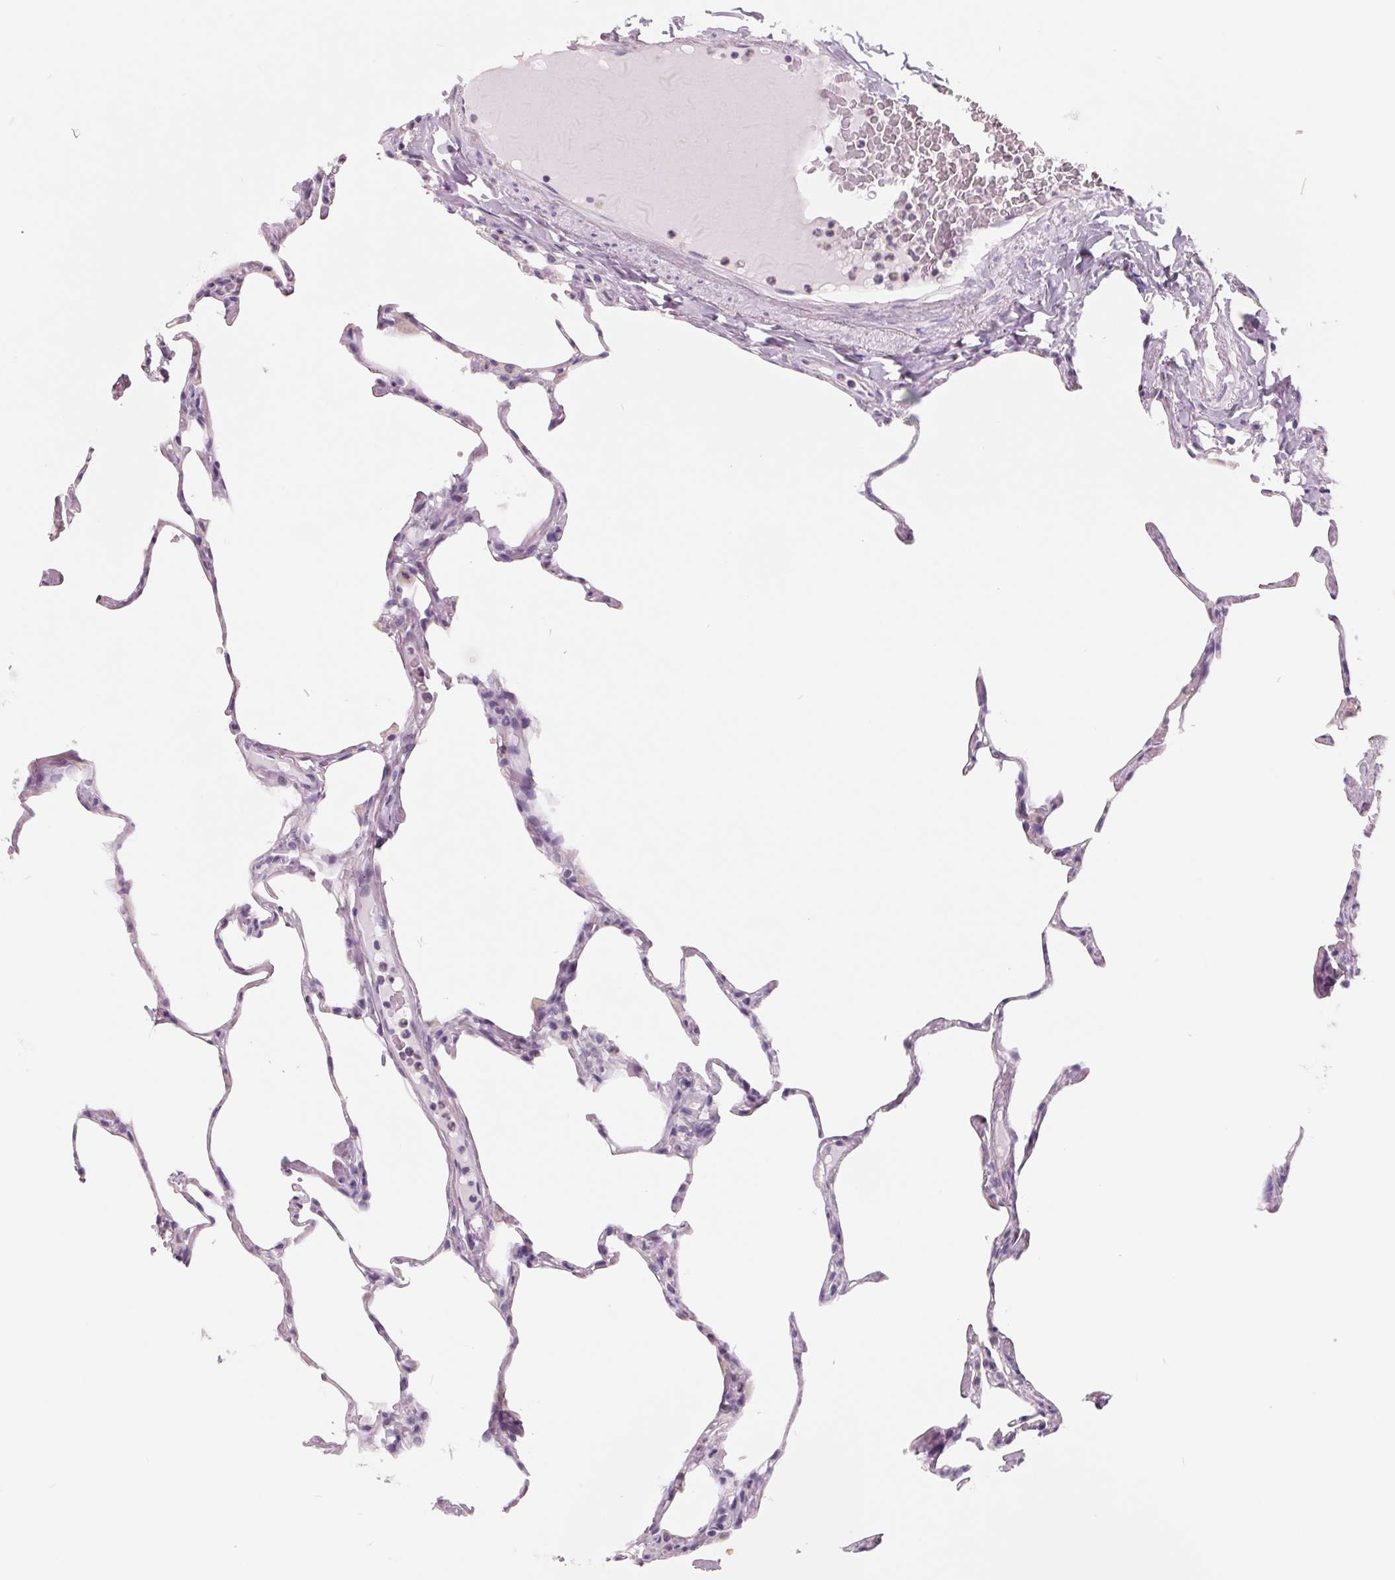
{"staining": {"intensity": "negative", "quantity": "none", "location": "none"}, "tissue": "lung", "cell_type": "Alveolar cells", "image_type": "normal", "snomed": [{"axis": "morphology", "description": "Normal tissue, NOS"}, {"axis": "topography", "description": "Lung"}], "caption": "Lung stained for a protein using immunohistochemistry shows no staining alveolar cells.", "gene": "FTCD", "patient": {"sex": "male", "age": 65}}